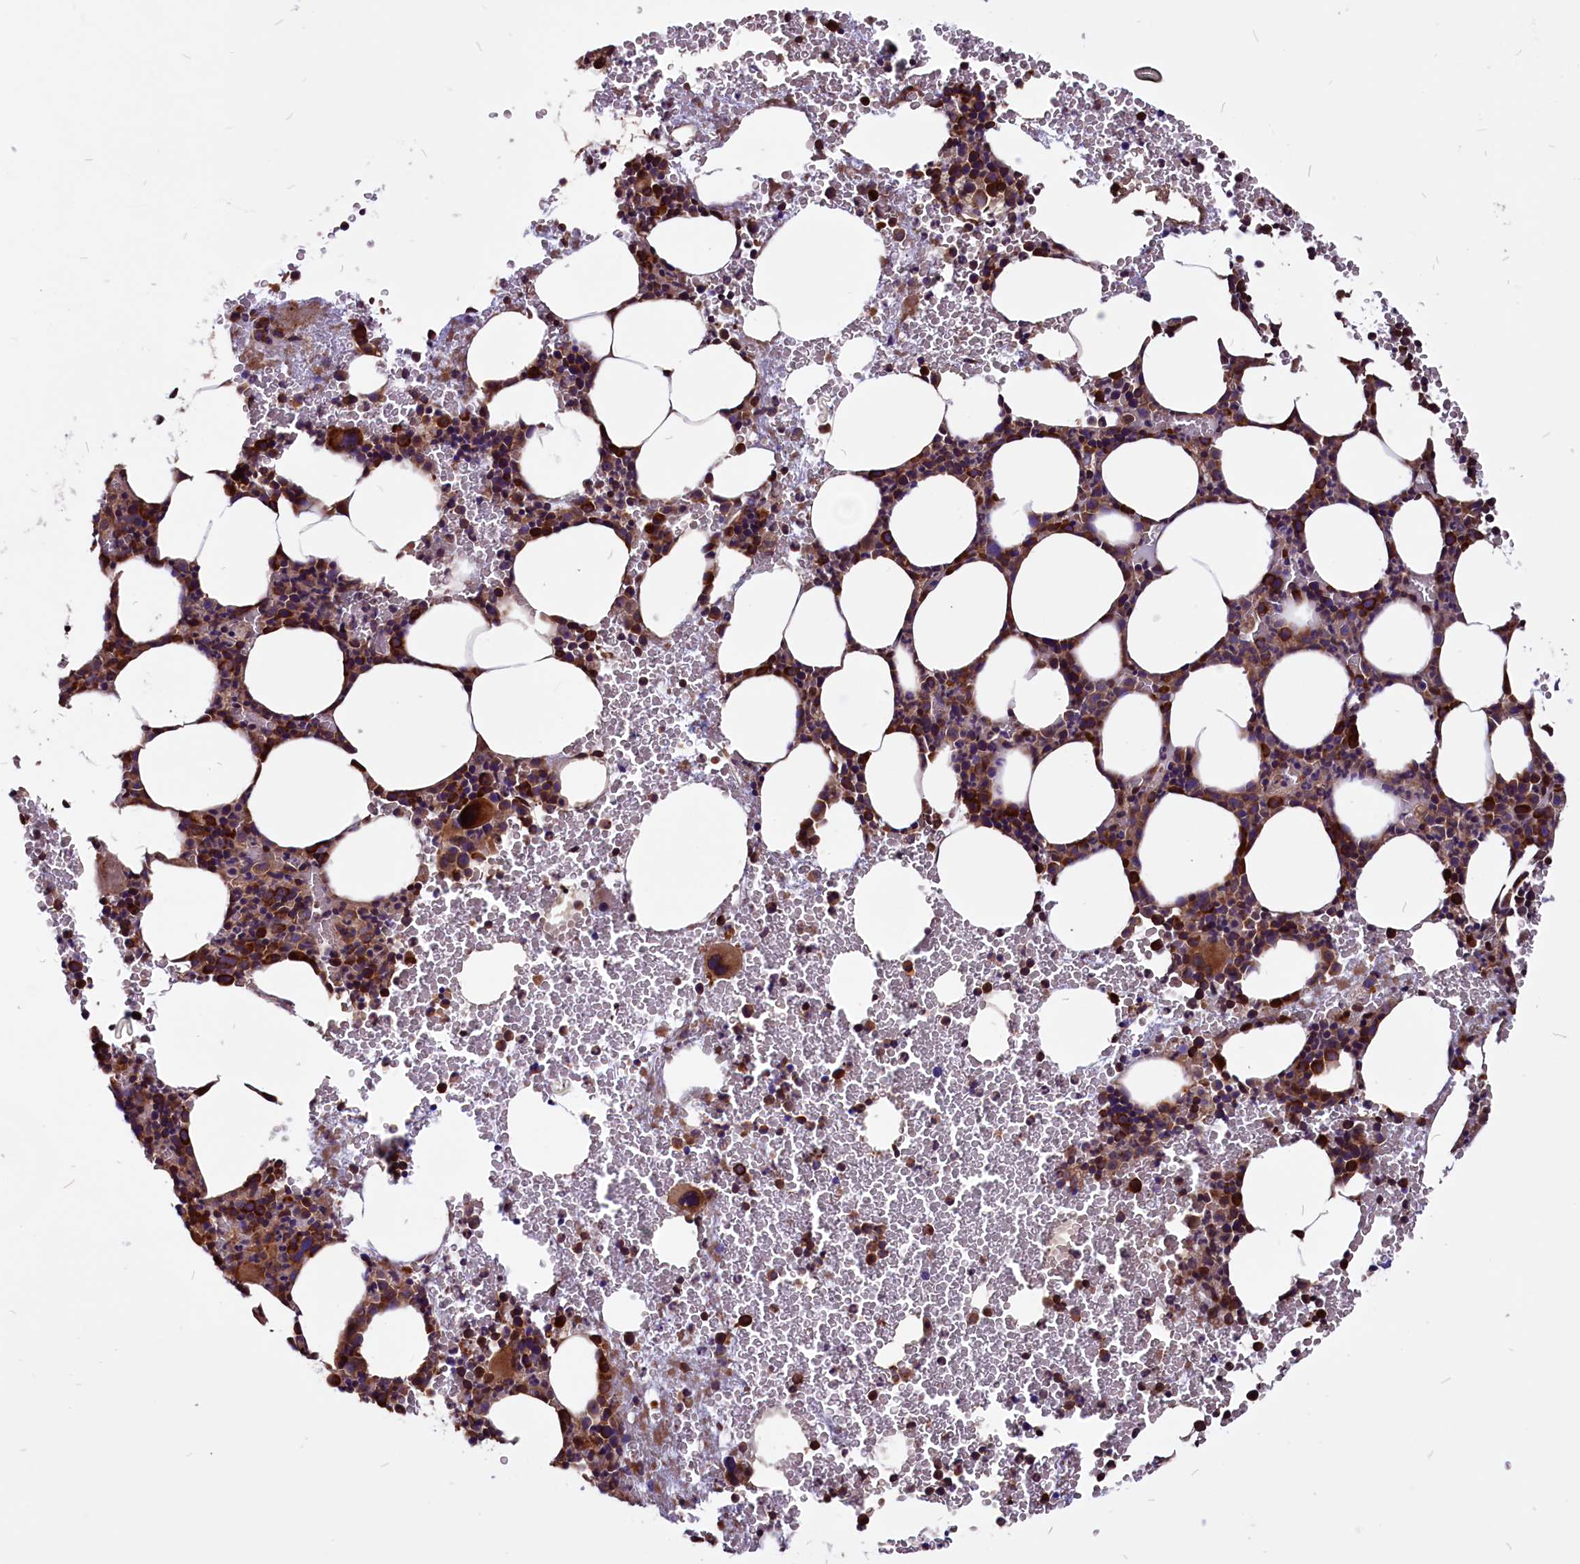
{"staining": {"intensity": "strong", "quantity": ">75%", "location": "cytoplasmic/membranous"}, "tissue": "bone marrow", "cell_type": "Hematopoietic cells", "image_type": "normal", "snomed": [{"axis": "morphology", "description": "Normal tissue, NOS"}, {"axis": "morphology", "description": "Inflammation, NOS"}, {"axis": "topography", "description": "Bone marrow"}], "caption": "High-magnification brightfield microscopy of benign bone marrow stained with DAB (brown) and counterstained with hematoxylin (blue). hematopoietic cells exhibit strong cytoplasmic/membranous positivity is present in approximately>75% of cells.", "gene": "EIF3G", "patient": {"sex": "female", "age": 78}}